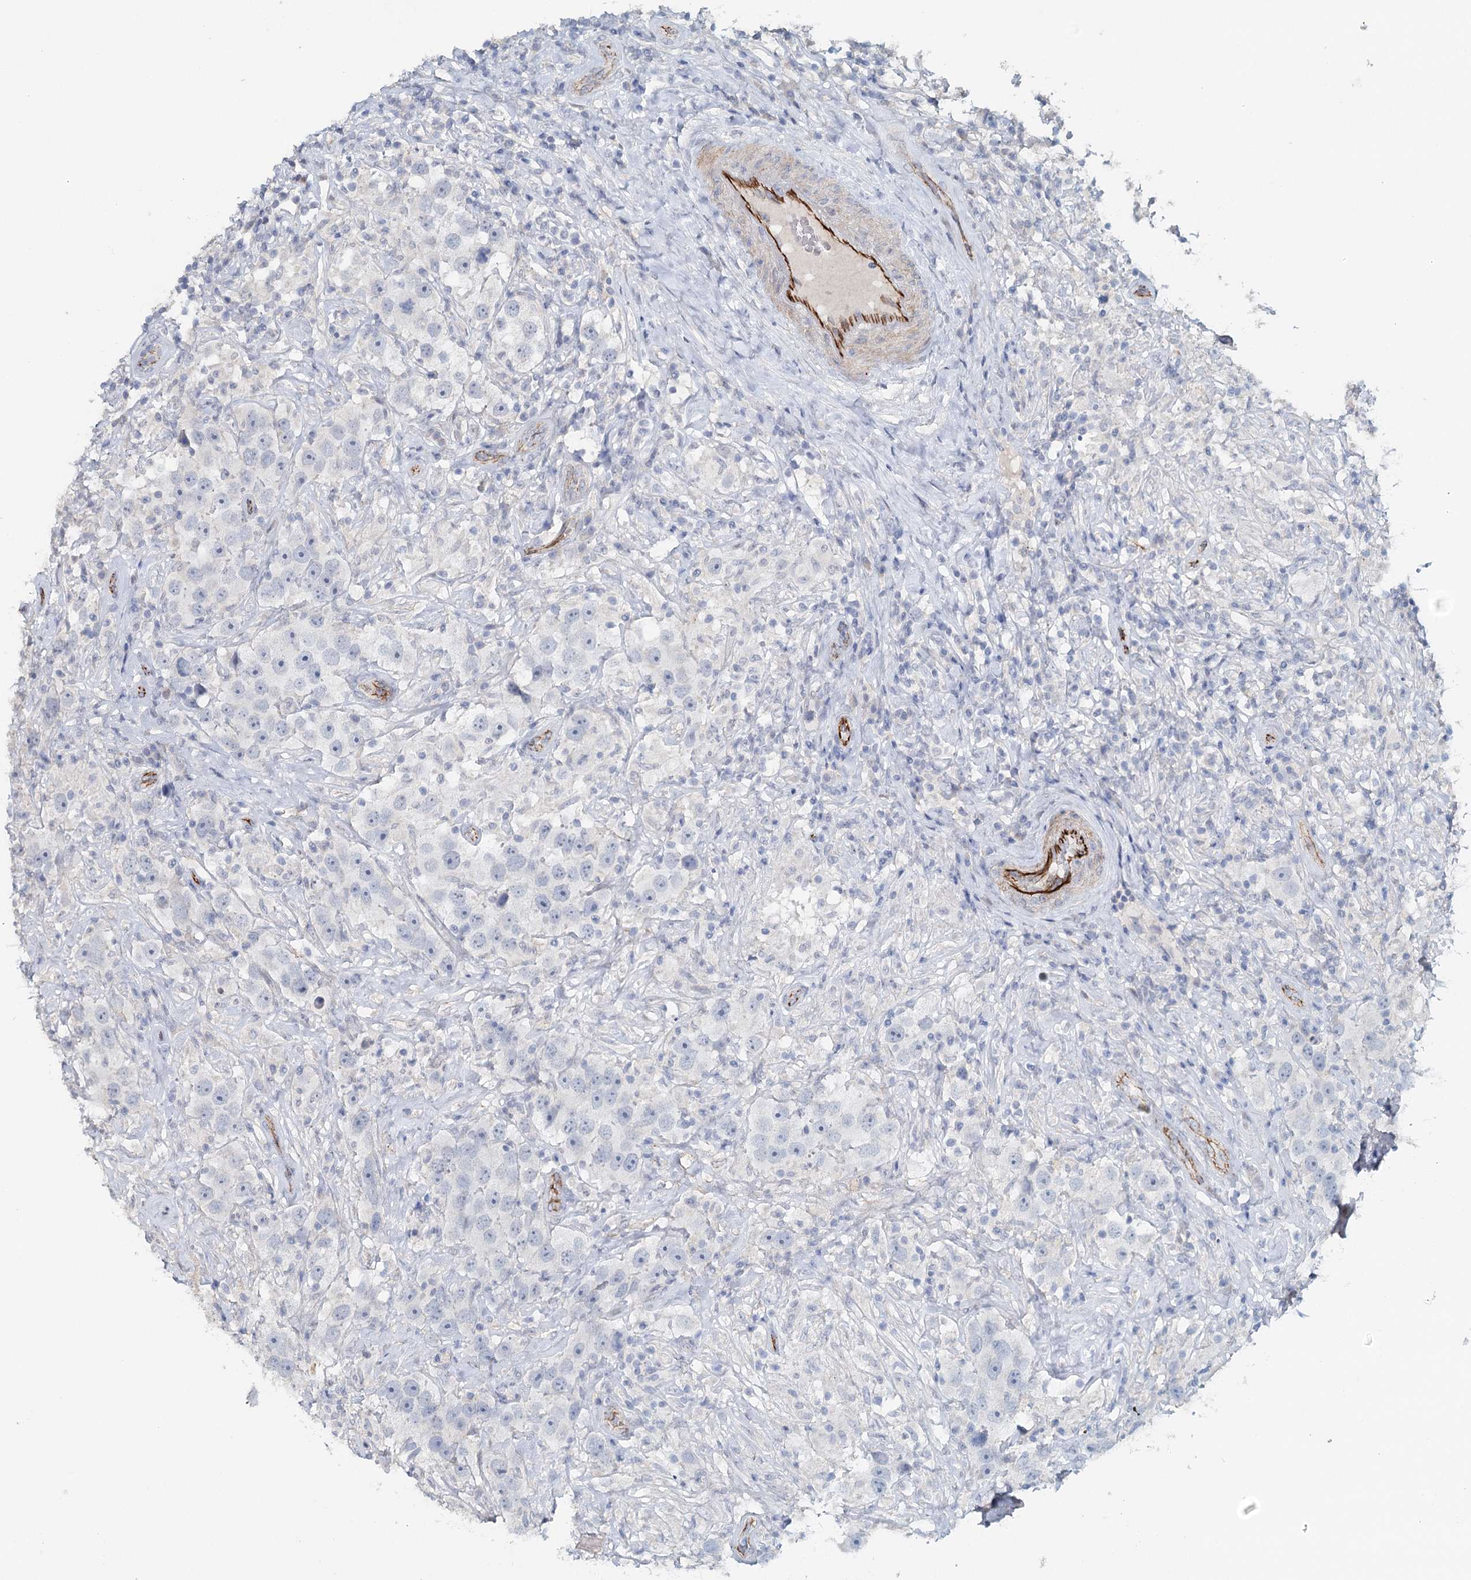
{"staining": {"intensity": "negative", "quantity": "none", "location": "none"}, "tissue": "testis cancer", "cell_type": "Tumor cells", "image_type": "cancer", "snomed": [{"axis": "morphology", "description": "Seminoma, NOS"}, {"axis": "topography", "description": "Testis"}], "caption": "Image shows no protein expression in tumor cells of testis cancer (seminoma) tissue.", "gene": "SYNPO", "patient": {"sex": "male", "age": 49}}